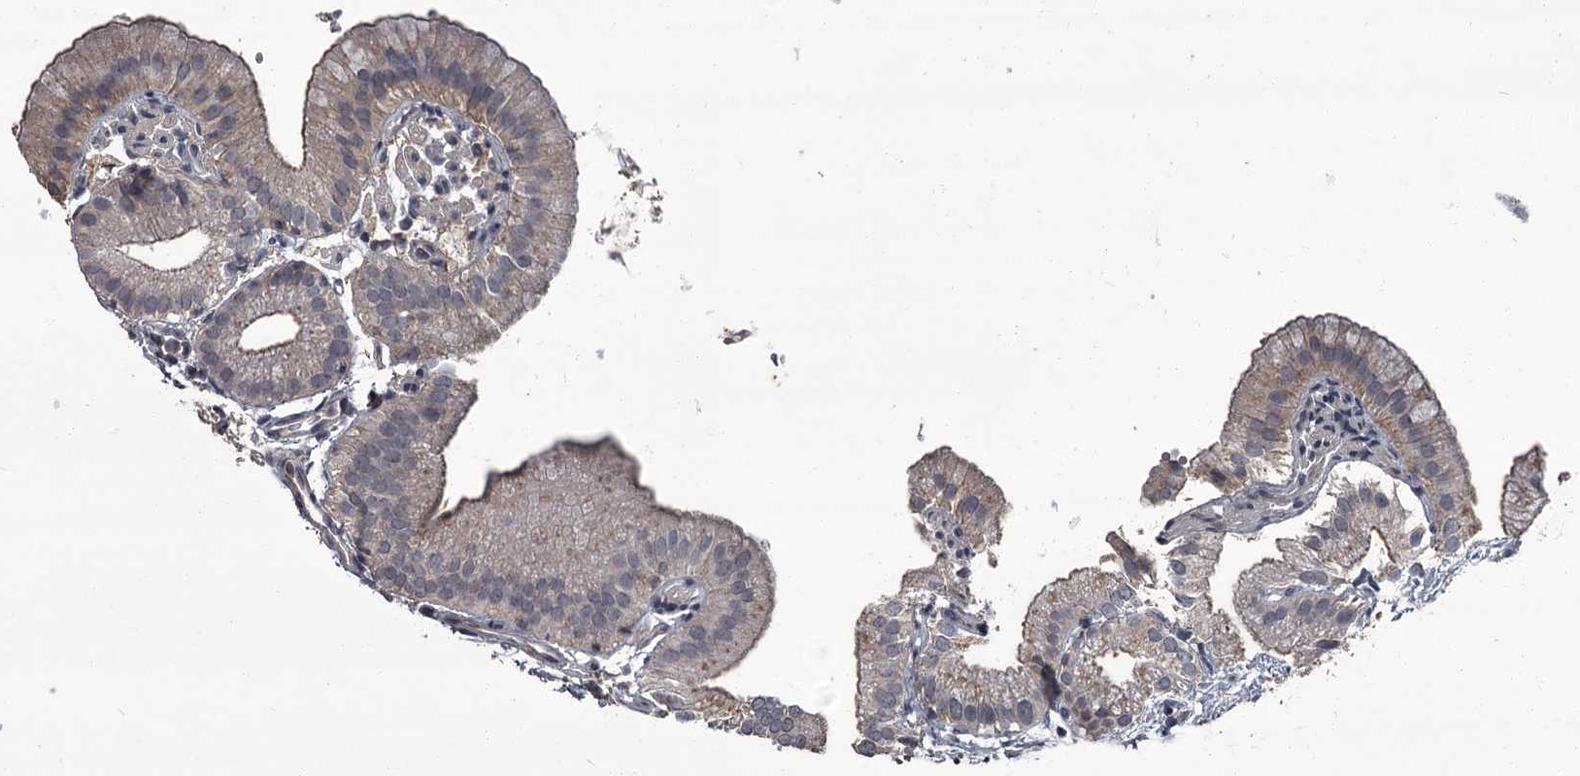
{"staining": {"intensity": "weak", "quantity": "<25%", "location": "cytoplasmic/membranous,nuclear"}, "tissue": "gallbladder", "cell_type": "Glandular cells", "image_type": "normal", "snomed": [{"axis": "morphology", "description": "Normal tissue, NOS"}, {"axis": "topography", "description": "Gallbladder"}], "caption": "This is a photomicrograph of immunohistochemistry staining of unremarkable gallbladder, which shows no staining in glandular cells.", "gene": "FLVCR2", "patient": {"sex": "male", "age": 55}}